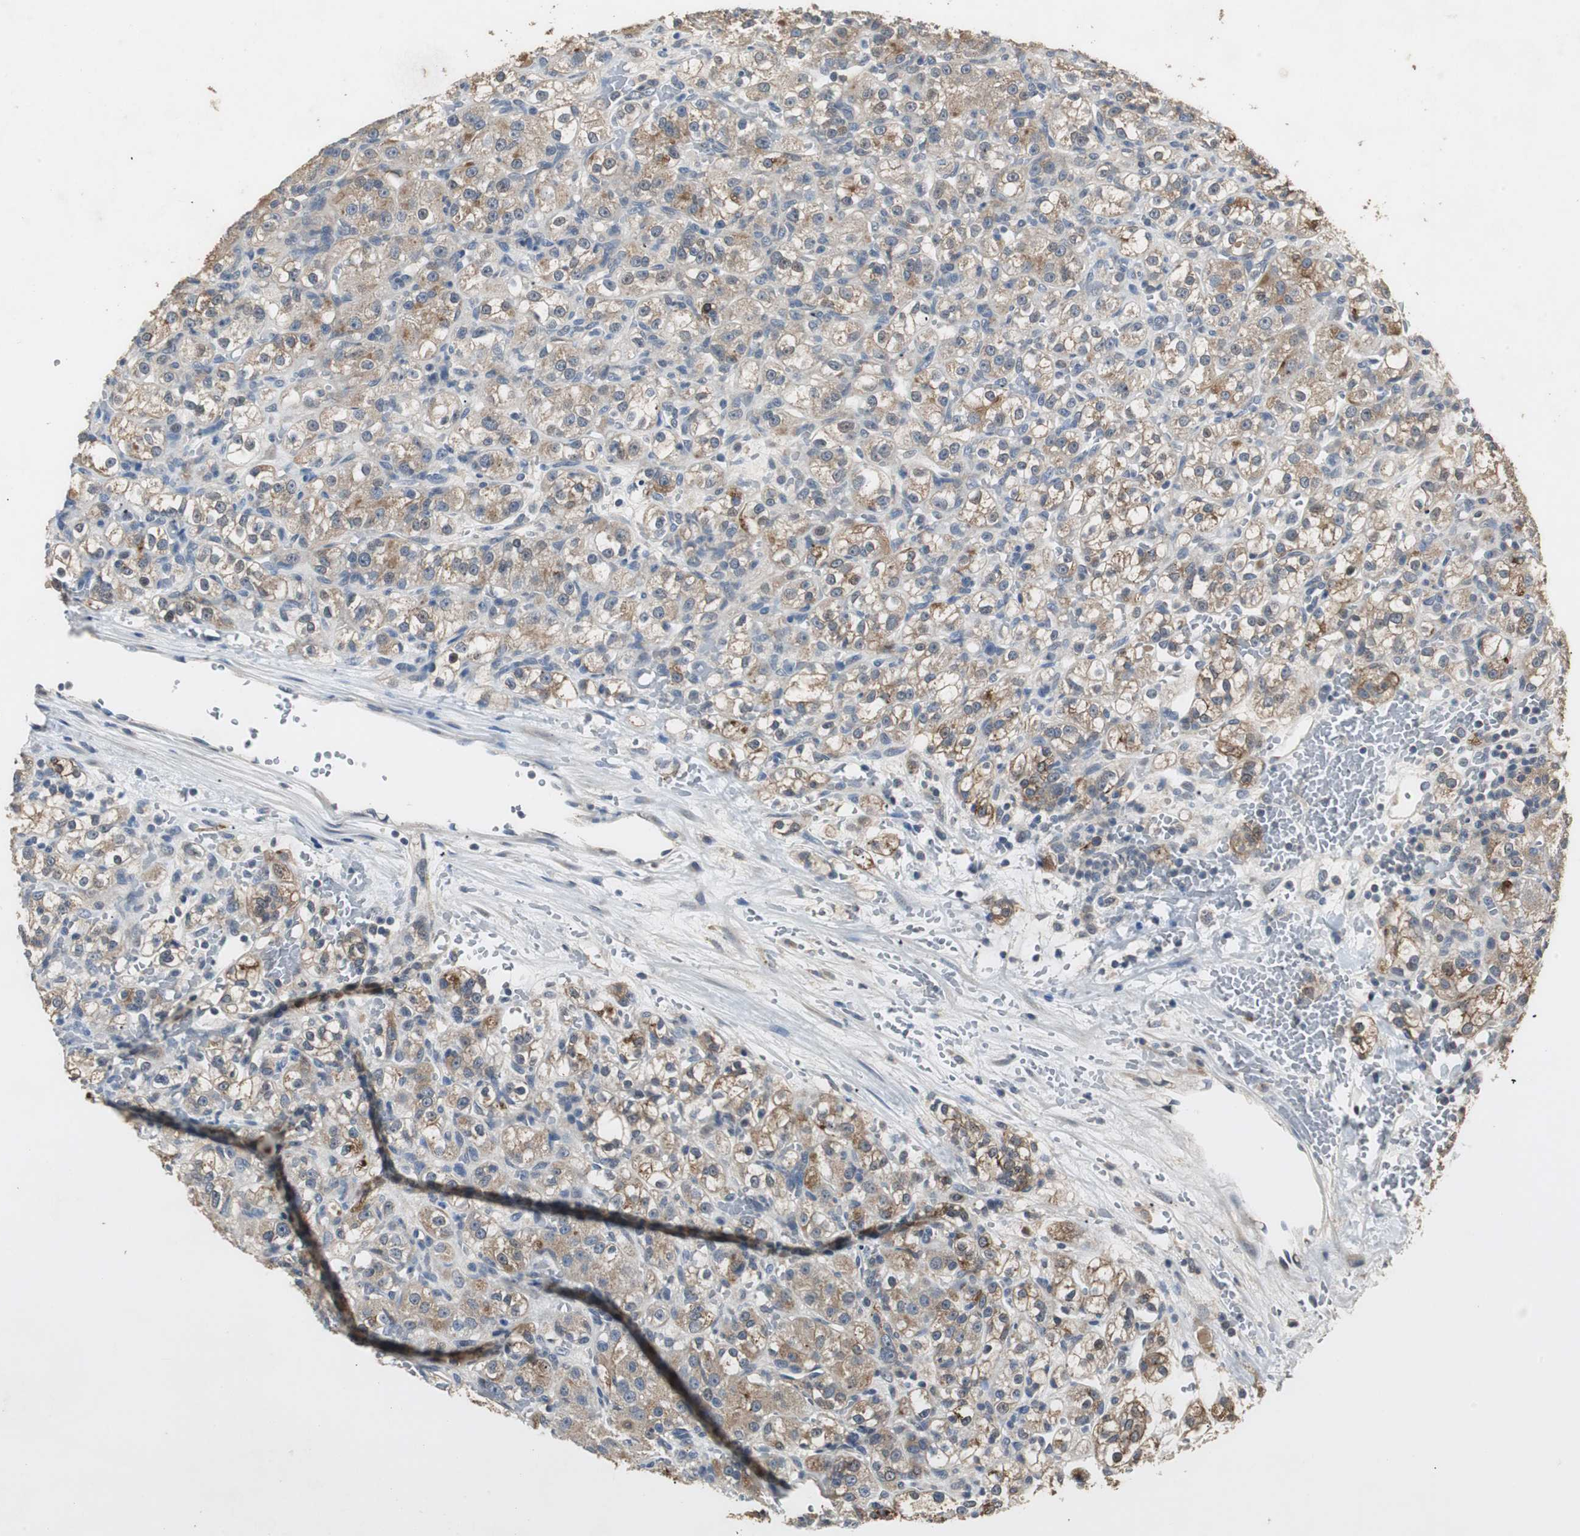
{"staining": {"intensity": "moderate", "quantity": ">75%", "location": "cytoplasmic/membranous"}, "tissue": "renal cancer", "cell_type": "Tumor cells", "image_type": "cancer", "snomed": [{"axis": "morphology", "description": "Normal tissue, NOS"}, {"axis": "morphology", "description": "Adenocarcinoma, NOS"}, {"axis": "topography", "description": "Kidney"}], "caption": "Protein positivity by immunohistochemistry (IHC) demonstrates moderate cytoplasmic/membranous positivity in approximately >75% of tumor cells in renal adenocarcinoma. (DAB IHC, brown staining for protein, blue staining for nuclei).", "gene": "PTPRN2", "patient": {"sex": "male", "age": 61}}